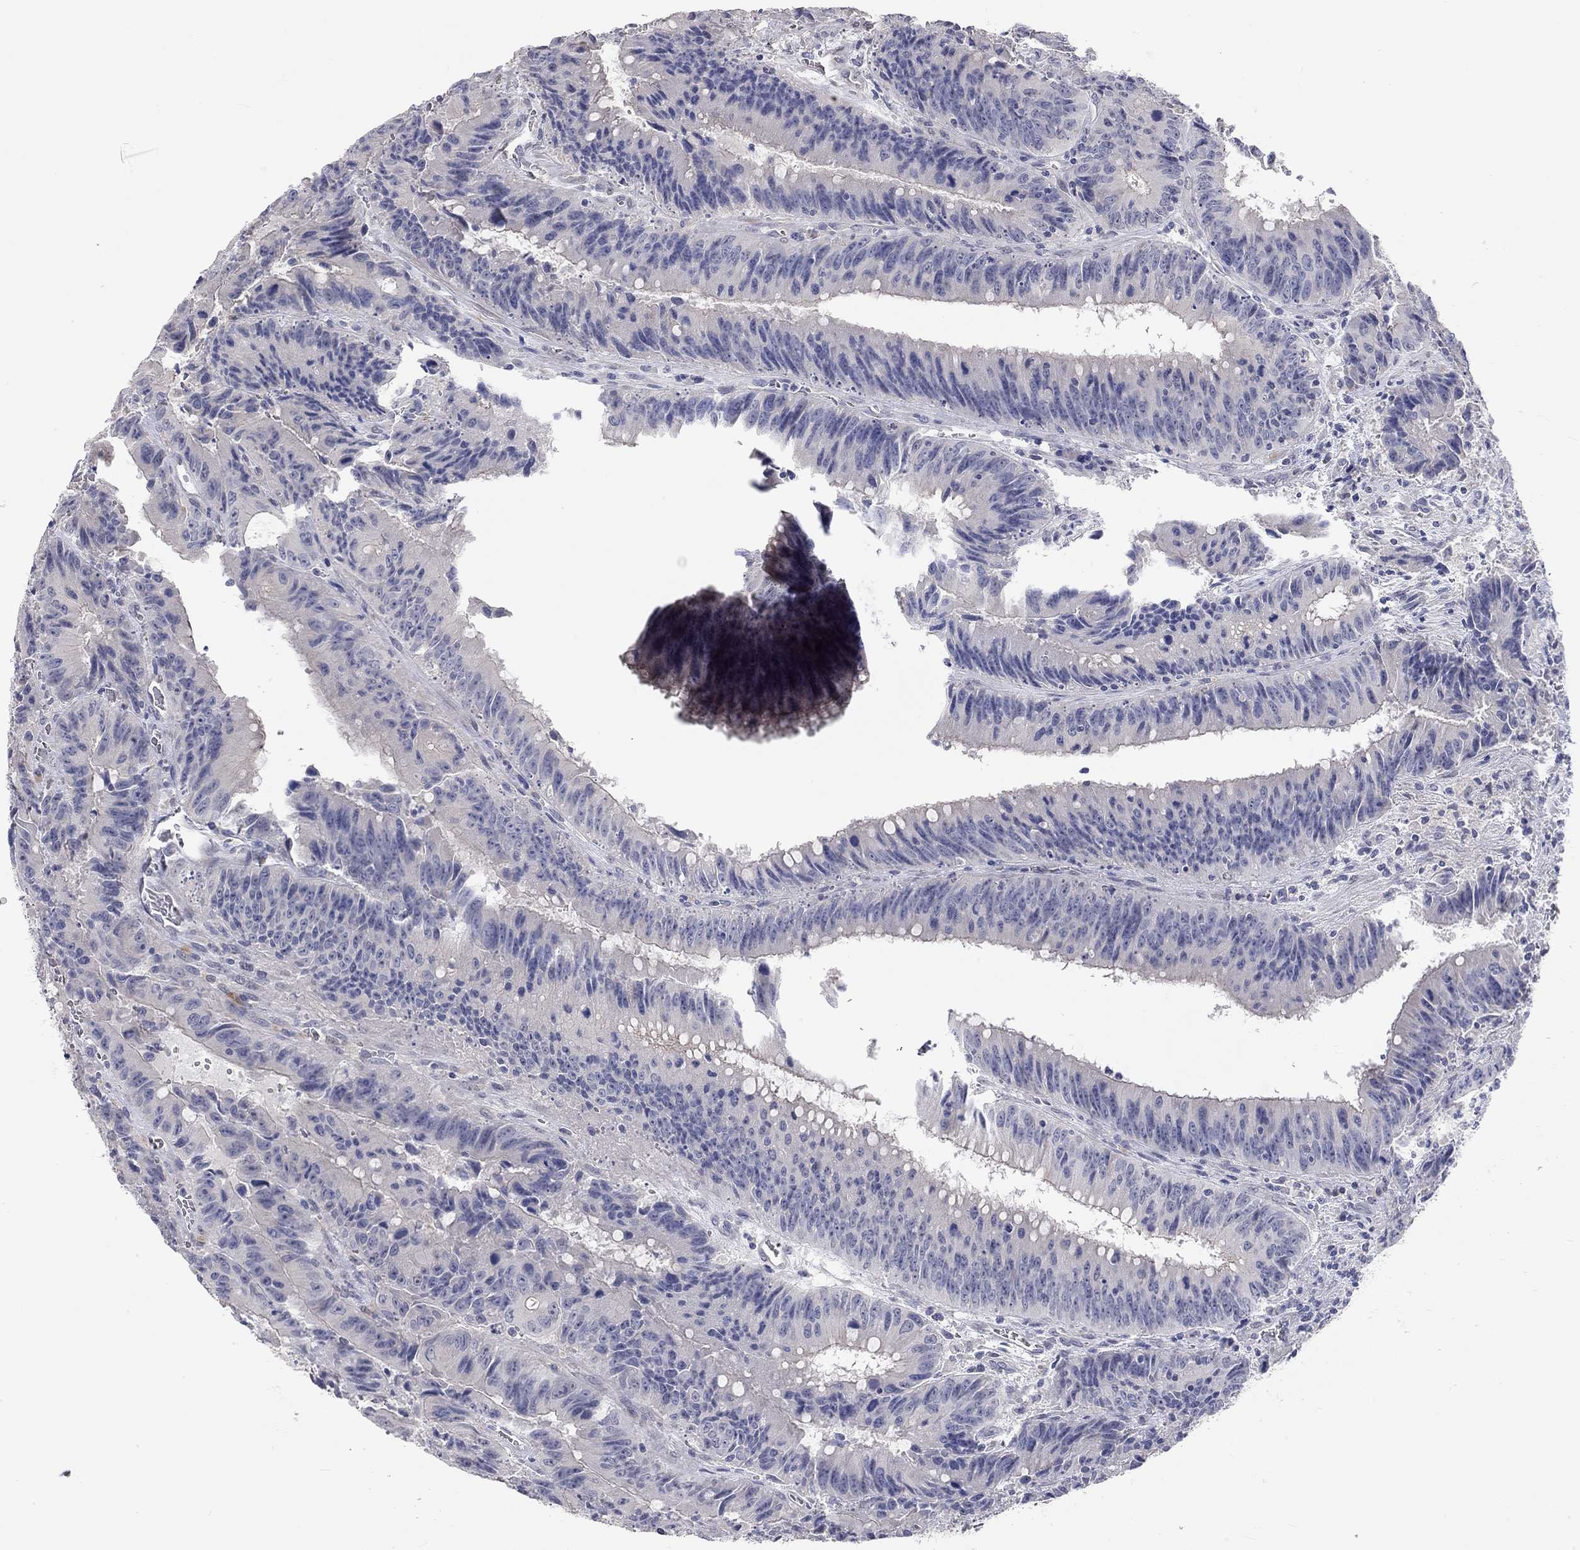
{"staining": {"intensity": "negative", "quantity": "none", "location": "none"}, "tissue": "colorectal cancer", "cell_type": "Tumor cells", "image_type": "cancer", "snomed": [{"axis": "morphology", "description": "Adenocarcinoma, NOS"}, {"axis": "topography", "description": "Rectum"}], "caption": "IHC of human colorectal cancer (adenocarcinoma) reveals no staining in tumor cells.", "gene": "PAPSS2", "patient": {"sex": "female", "age": 72}}